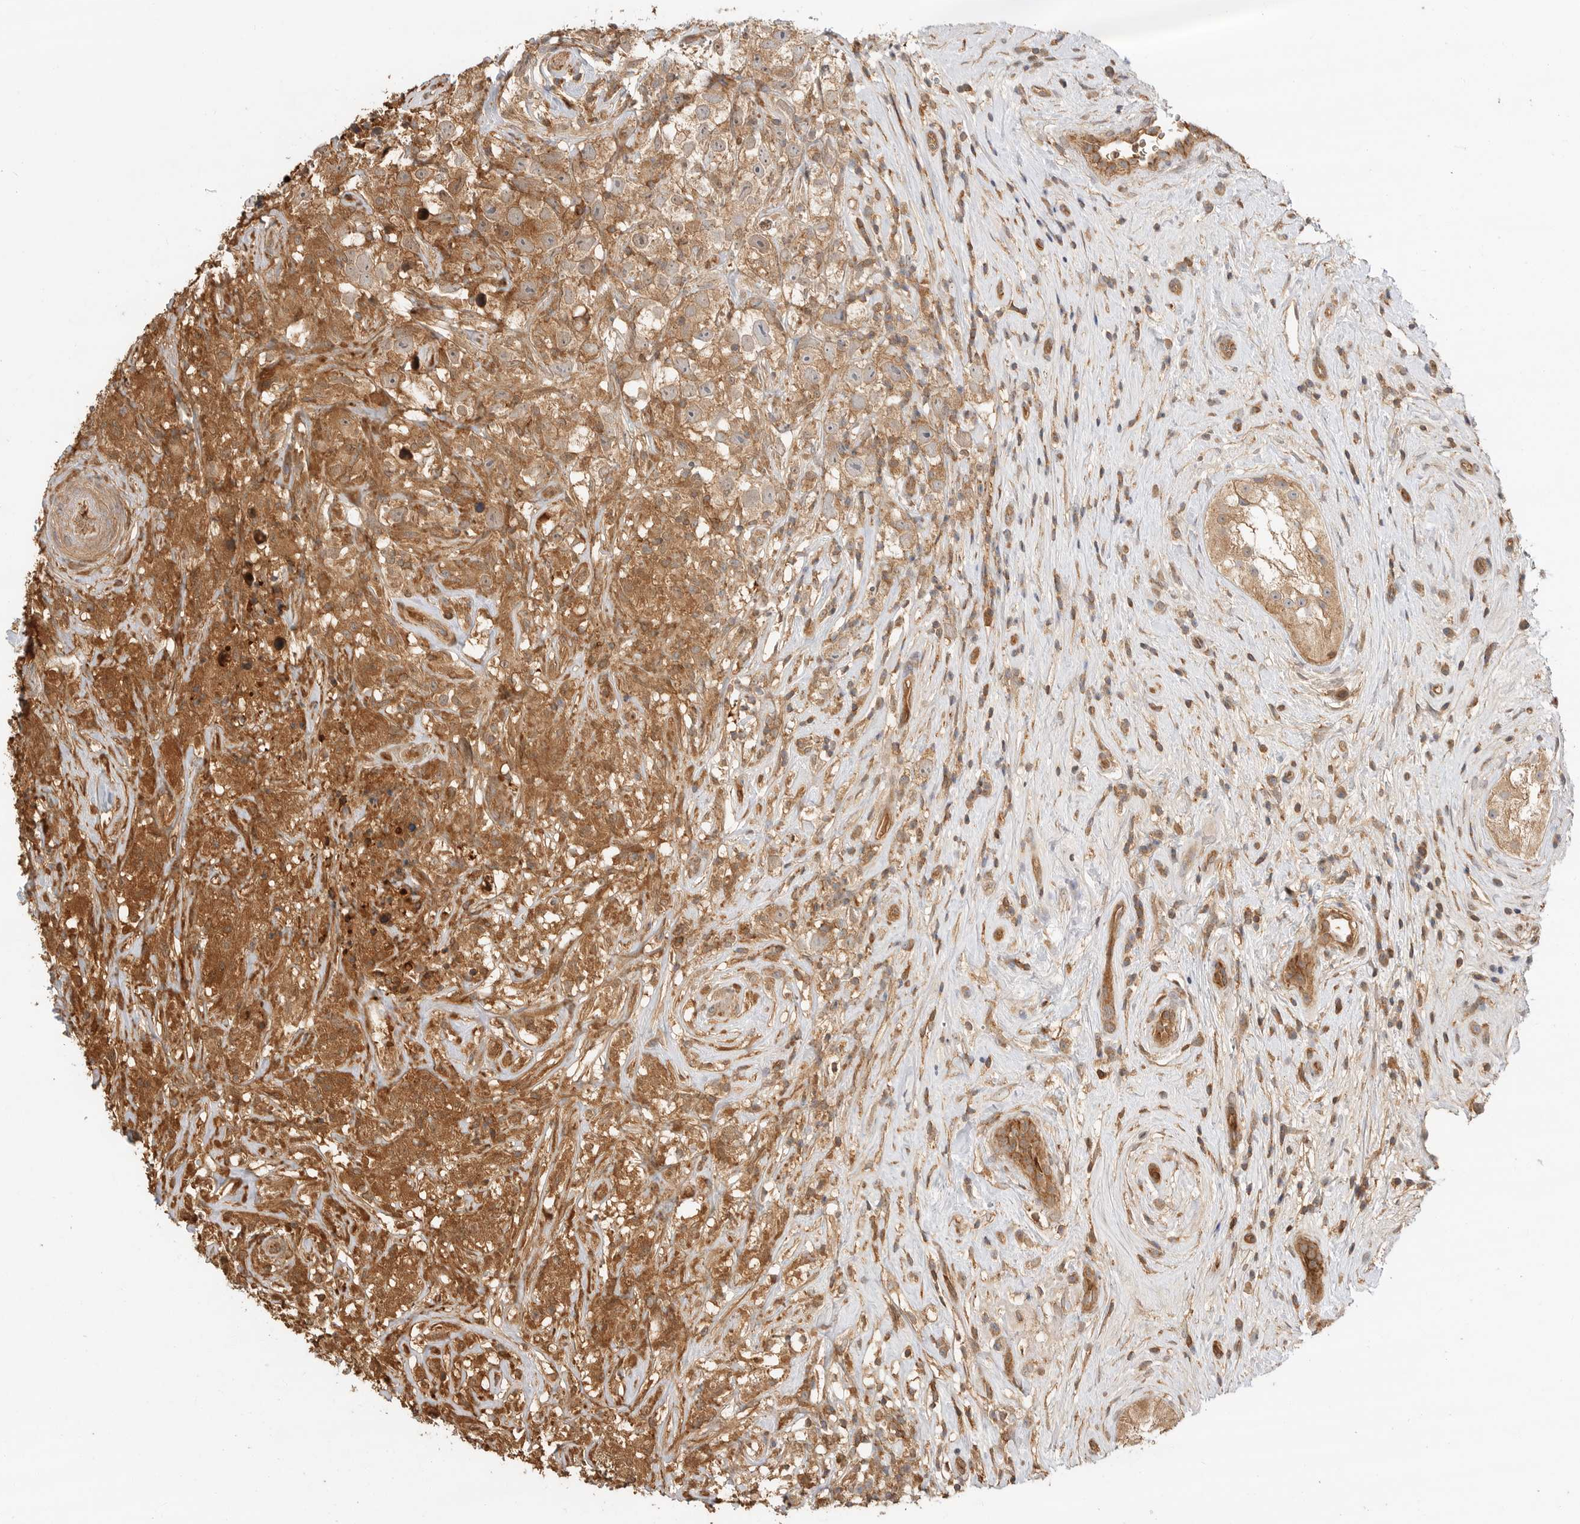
{"staining": {"intensity": "moderate", "quantity": ">75%", "location": "cytoplasmic/membranous"}, "tissue": "testis cancer", "cell_type": "Tumor cells", "image_type": "cancer", "snomed": [{"axis": "morphology", "description": "Seminoma, NOS"}, {"axis": "topography", "description": "Testis"}], "caption": "Brown immunohistochemical staining in human testis cancer (seminoma) reveals moderate cytoplasmic/membranous positivity in about >75% of tumor cells.", "gene": "CLDN12", "patient": {"sex": "male", "age": 49}}